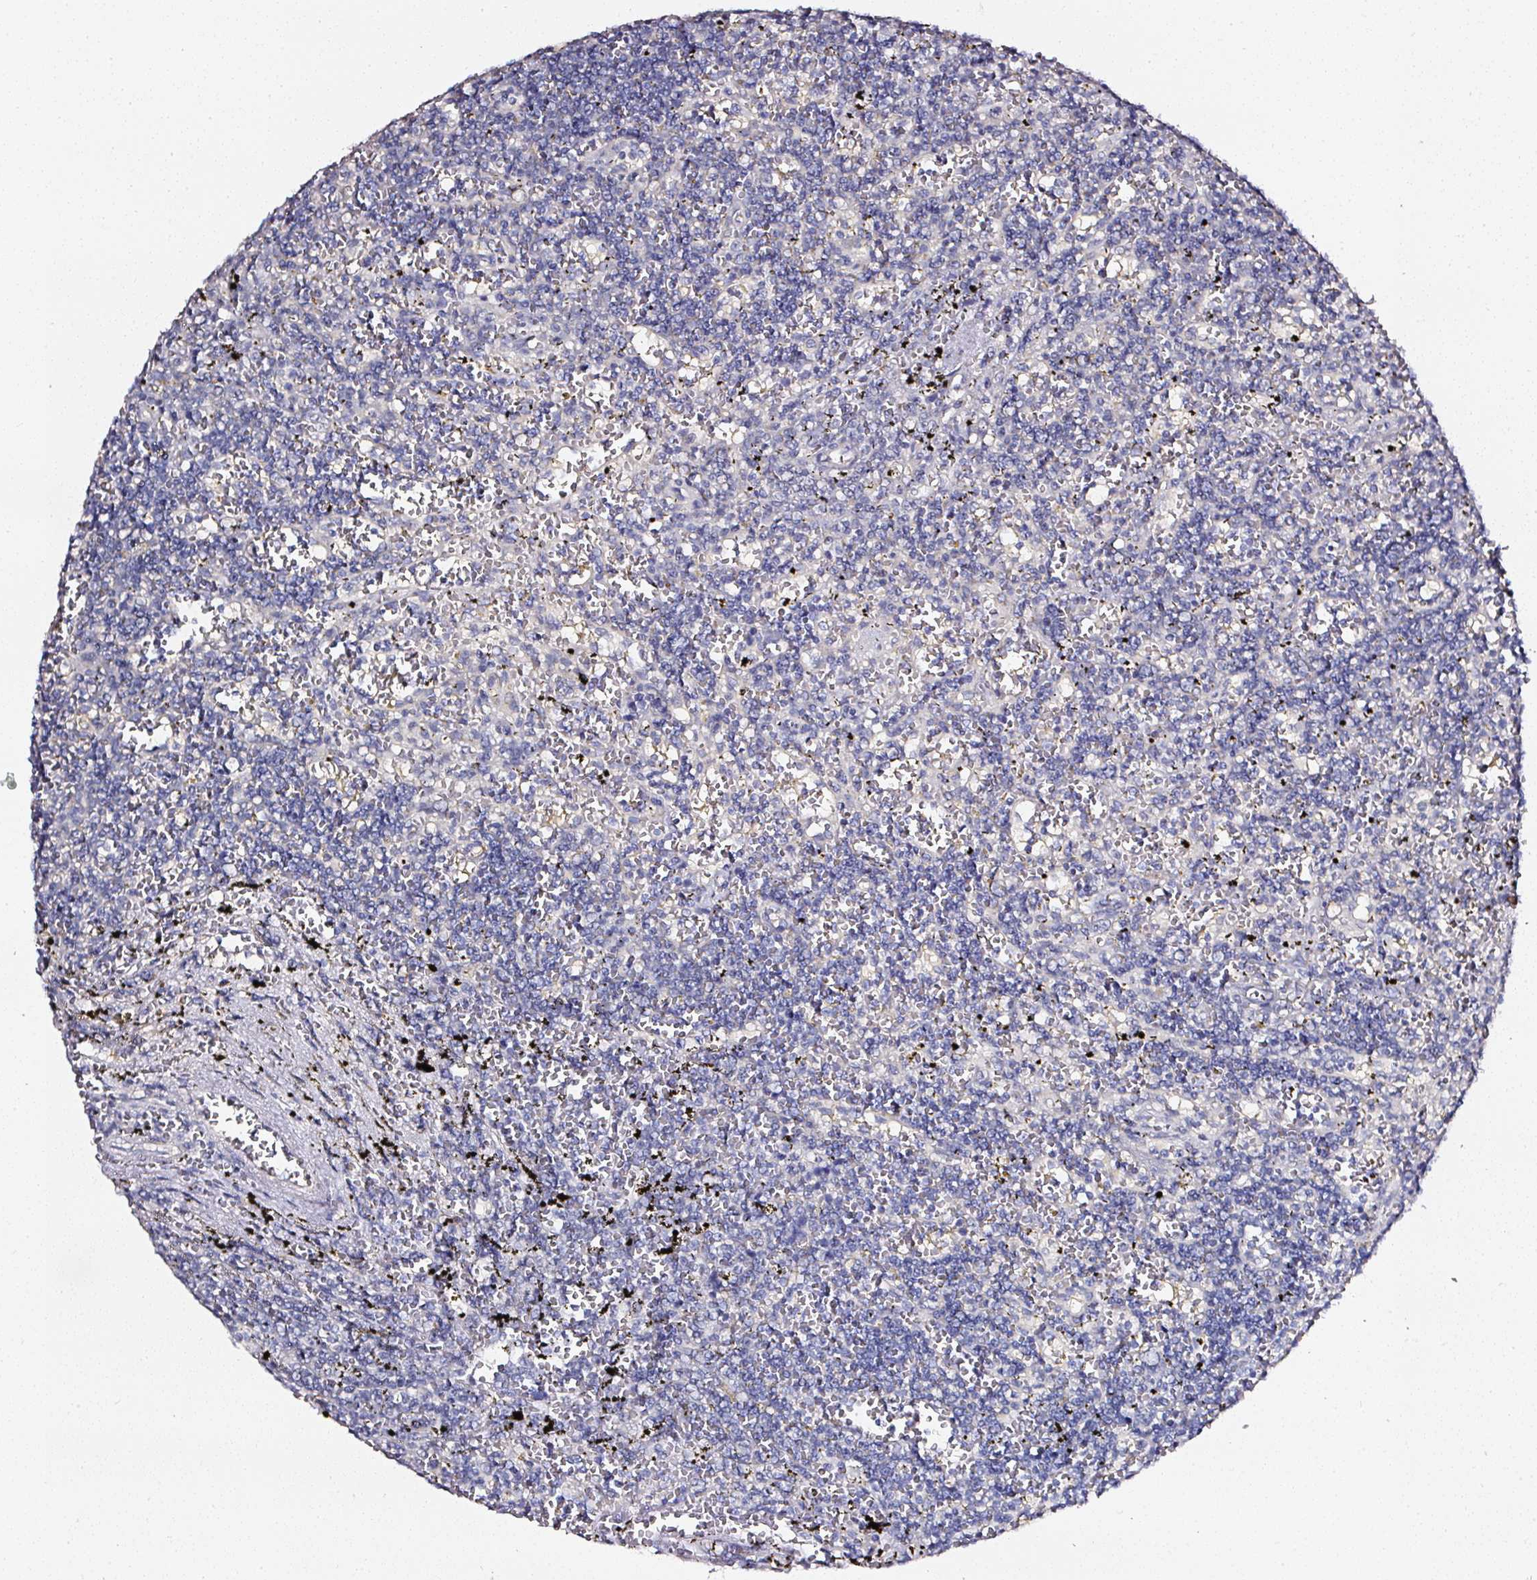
{"staining": {"intensity": "negative", "quantity": "none", "location": "none"}, "tissue": "lymphoma", "cell_type": "Tumor cells", "image_type": "cancer", "snomed": [{"axis": "morphology", "description": "Malignant lymphoma, non-Hodgkin's type, Low grade"}, {"axis": "topography", "description": "Spleen"}], "caption": "An image of human malignant lymphoma, non-Hodgkin's type (low-grade) is negative for staining in tumor cells.", "gene": "NTRK1", "patient": {"sex": "male", "age": 60}}